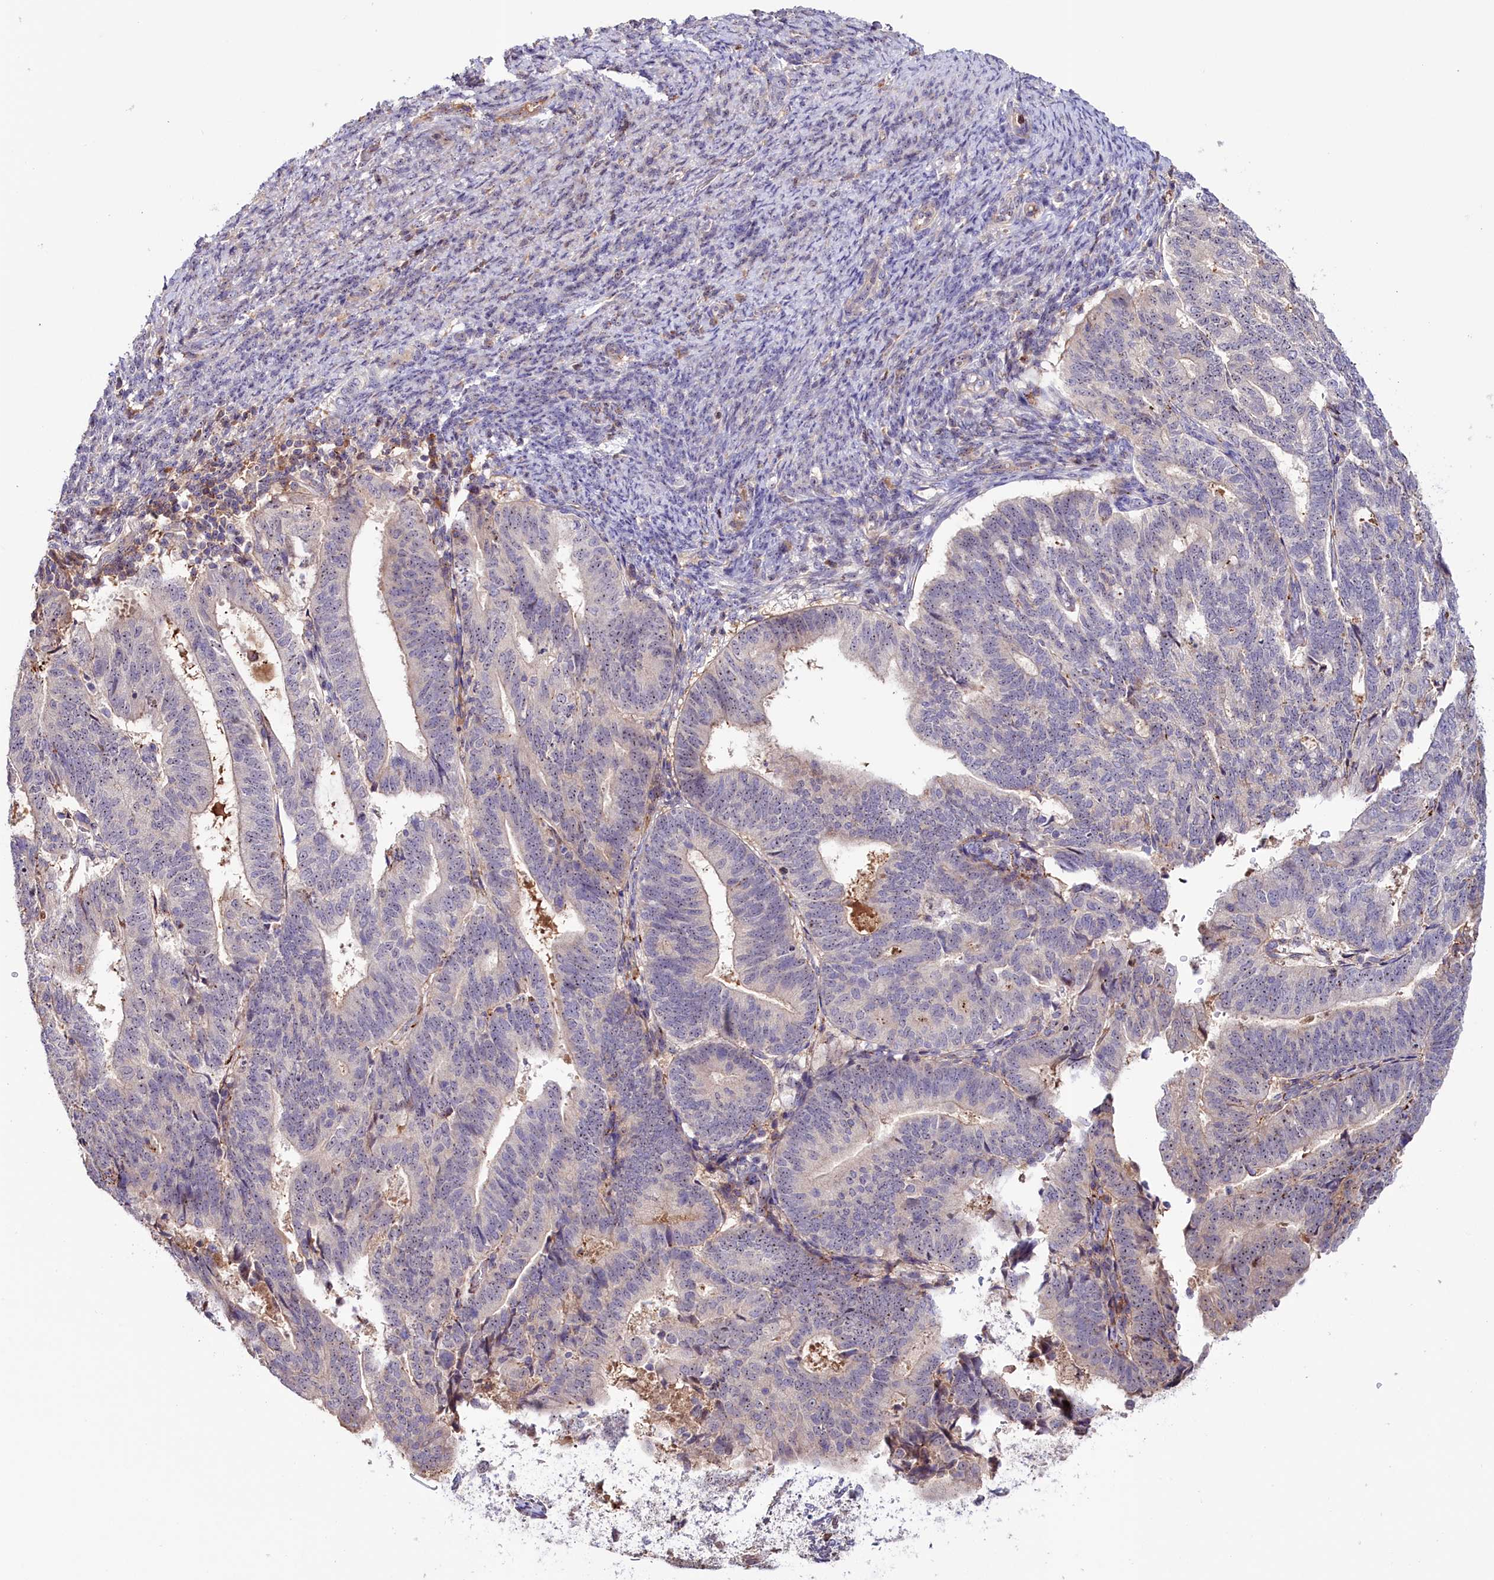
{"staining": {"intensity": "weak", "quantity": "<25%", "location": "nuclear"}, "tissue": "endometrial cancer", "cell_type": "Tumor cells", "image_type": "cancer", "snomed": [{"axis": "morphology", "description": "Adenocarcinoma, NOS"}, {"axis": "topography", "description": "Endometrium"}], "caption": "Immunohistochemistry (IHC) micrograph of neoplastic tissue: endometrial adenocarcinoma stained with DAB reveals no significant protein expression in tumor cells.", "gene": "NEURL4", "patient": {"sex": "female", "age": 70}}